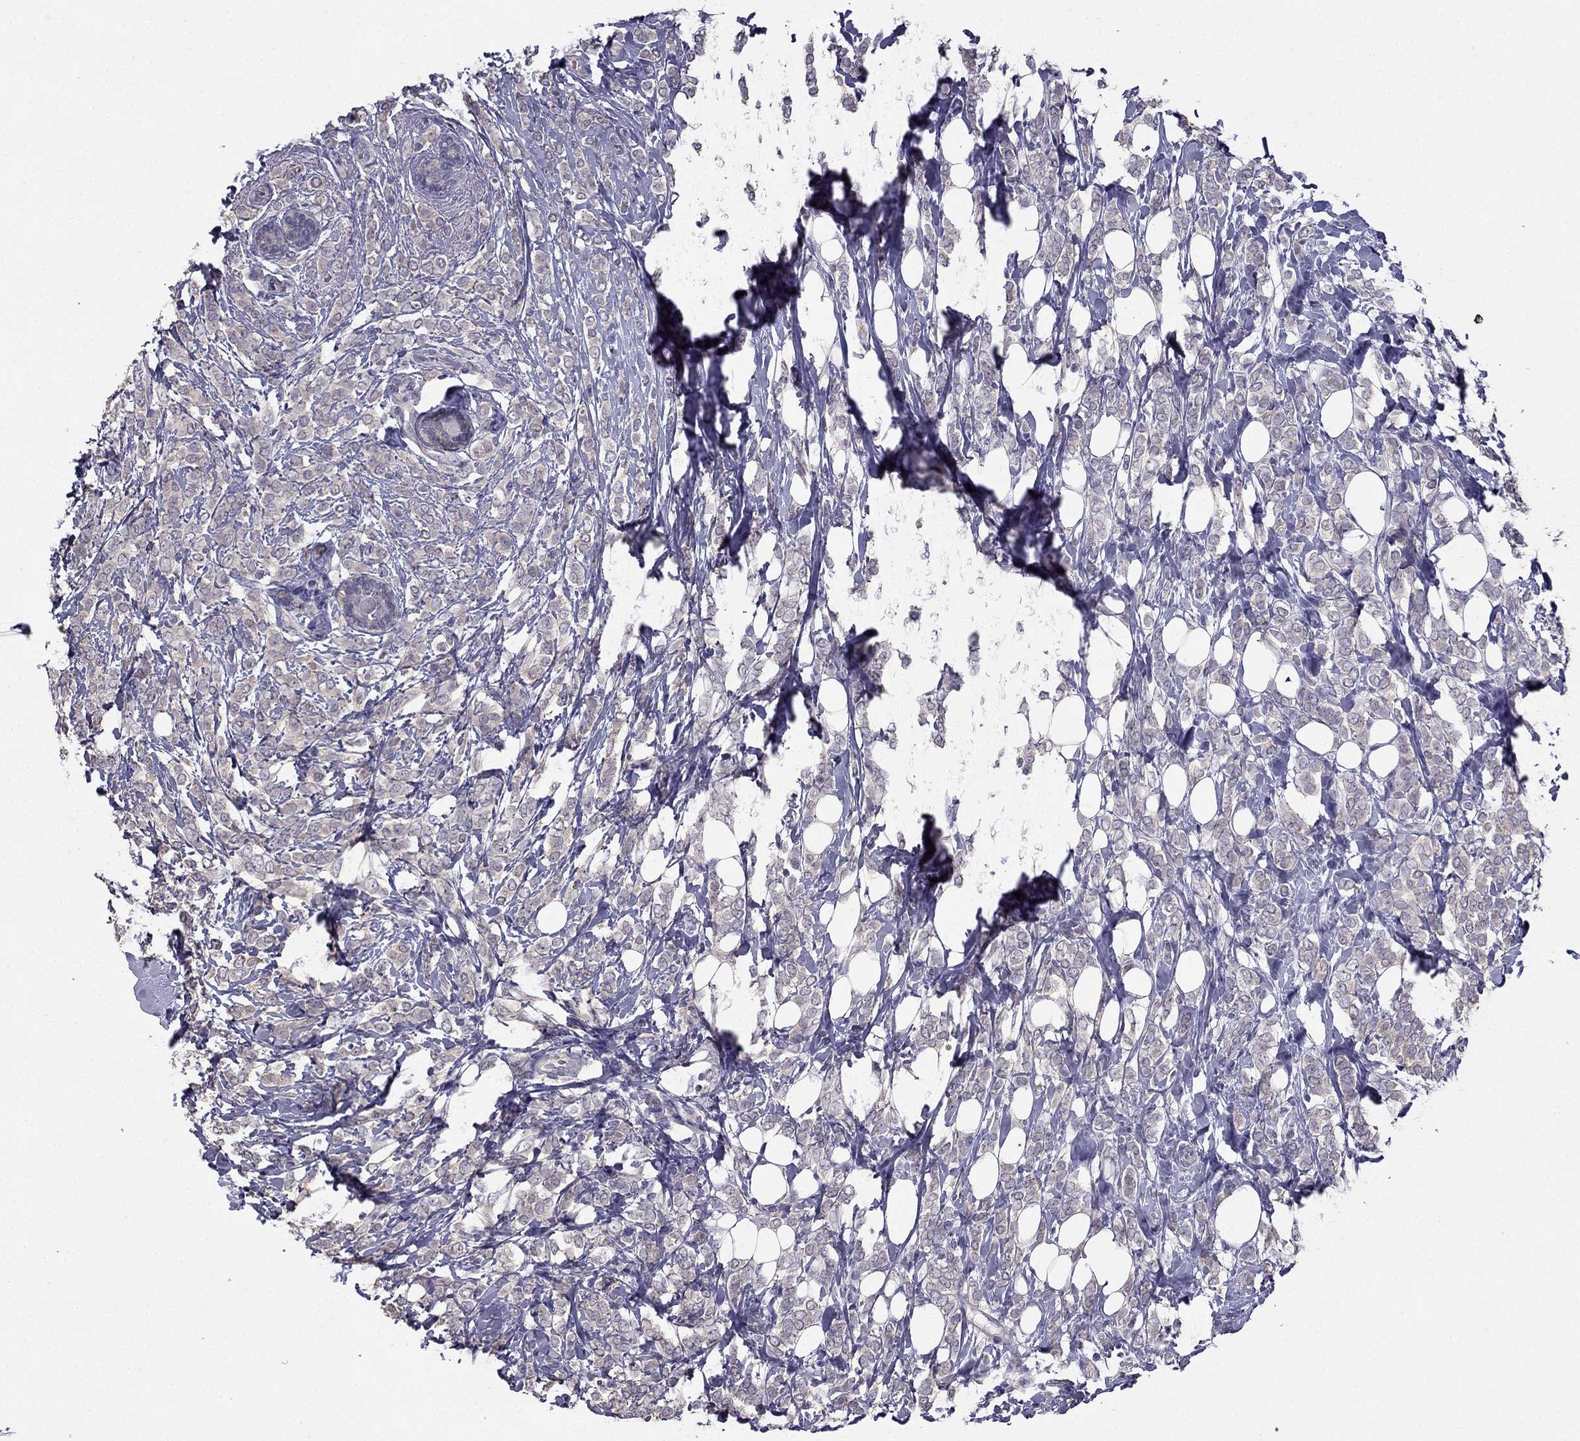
{"staining": {"intensity": "weak", "quantity": "<25%", "location": "cytoplasmic/membranous"}, "tissue": "breast cancer", "cell_type": "Tumor cells", "image_type": "cancer", "snomed": [{"axis": "morphology", "description": "Lobular carcinoma"}, {"axis": "topography", "description": "Breast"}], "caption": "A high-resolution image shows IHC staining of breast lobular carcinoma, which demonstrates no significant expression in tumor cells.", "gene": "HSFX1", "patient": {"sex": "female", "age": 49}}